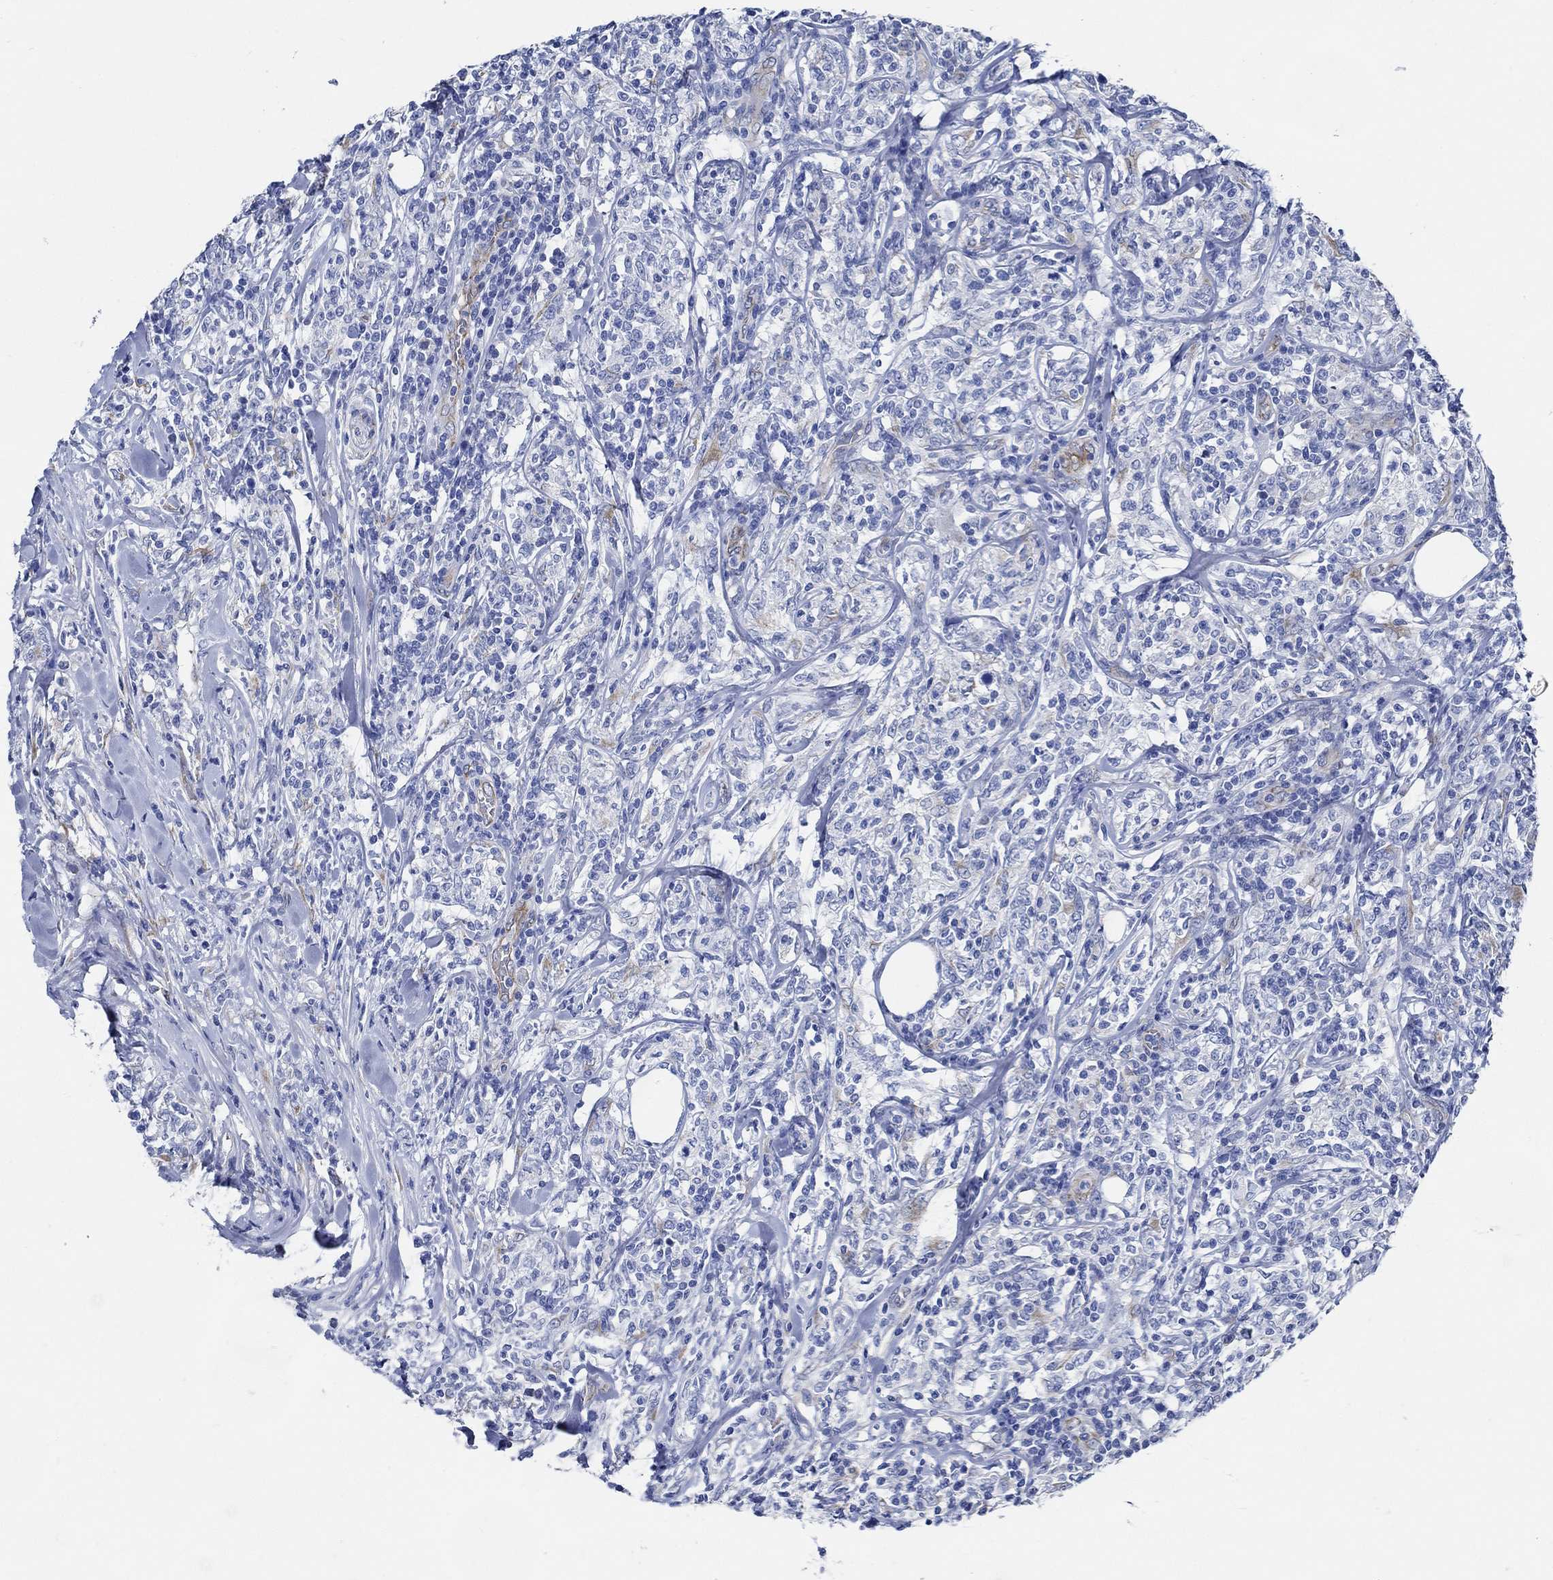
{"staining": {"intensity": "negative", "quantity": "none", "location": "none"}, "tissue": "lymphoma", "cell_type": "Tumor cells", "image_type": "cancer", "snomed": [{"axis": "morphology", "description": "Malignant lymphoma, non-Hodgkin's type, High grade"}, {"axis": "topography", "description": "Lymph node"}], "caption": "Immunohistochemistry of human malignant lymphoma, non-Hodgkin's type (high-grade) reveals no staining in tumor cells. The staining was performed using DAB (3,3'-diaminobenzidine) to visualize the protein expression in brown, while the nuclei were stained in blue with hematoxylin (Magnification: 20x).", "gene": "HECW2", "patient": {"sex": "female", "age": 84}}